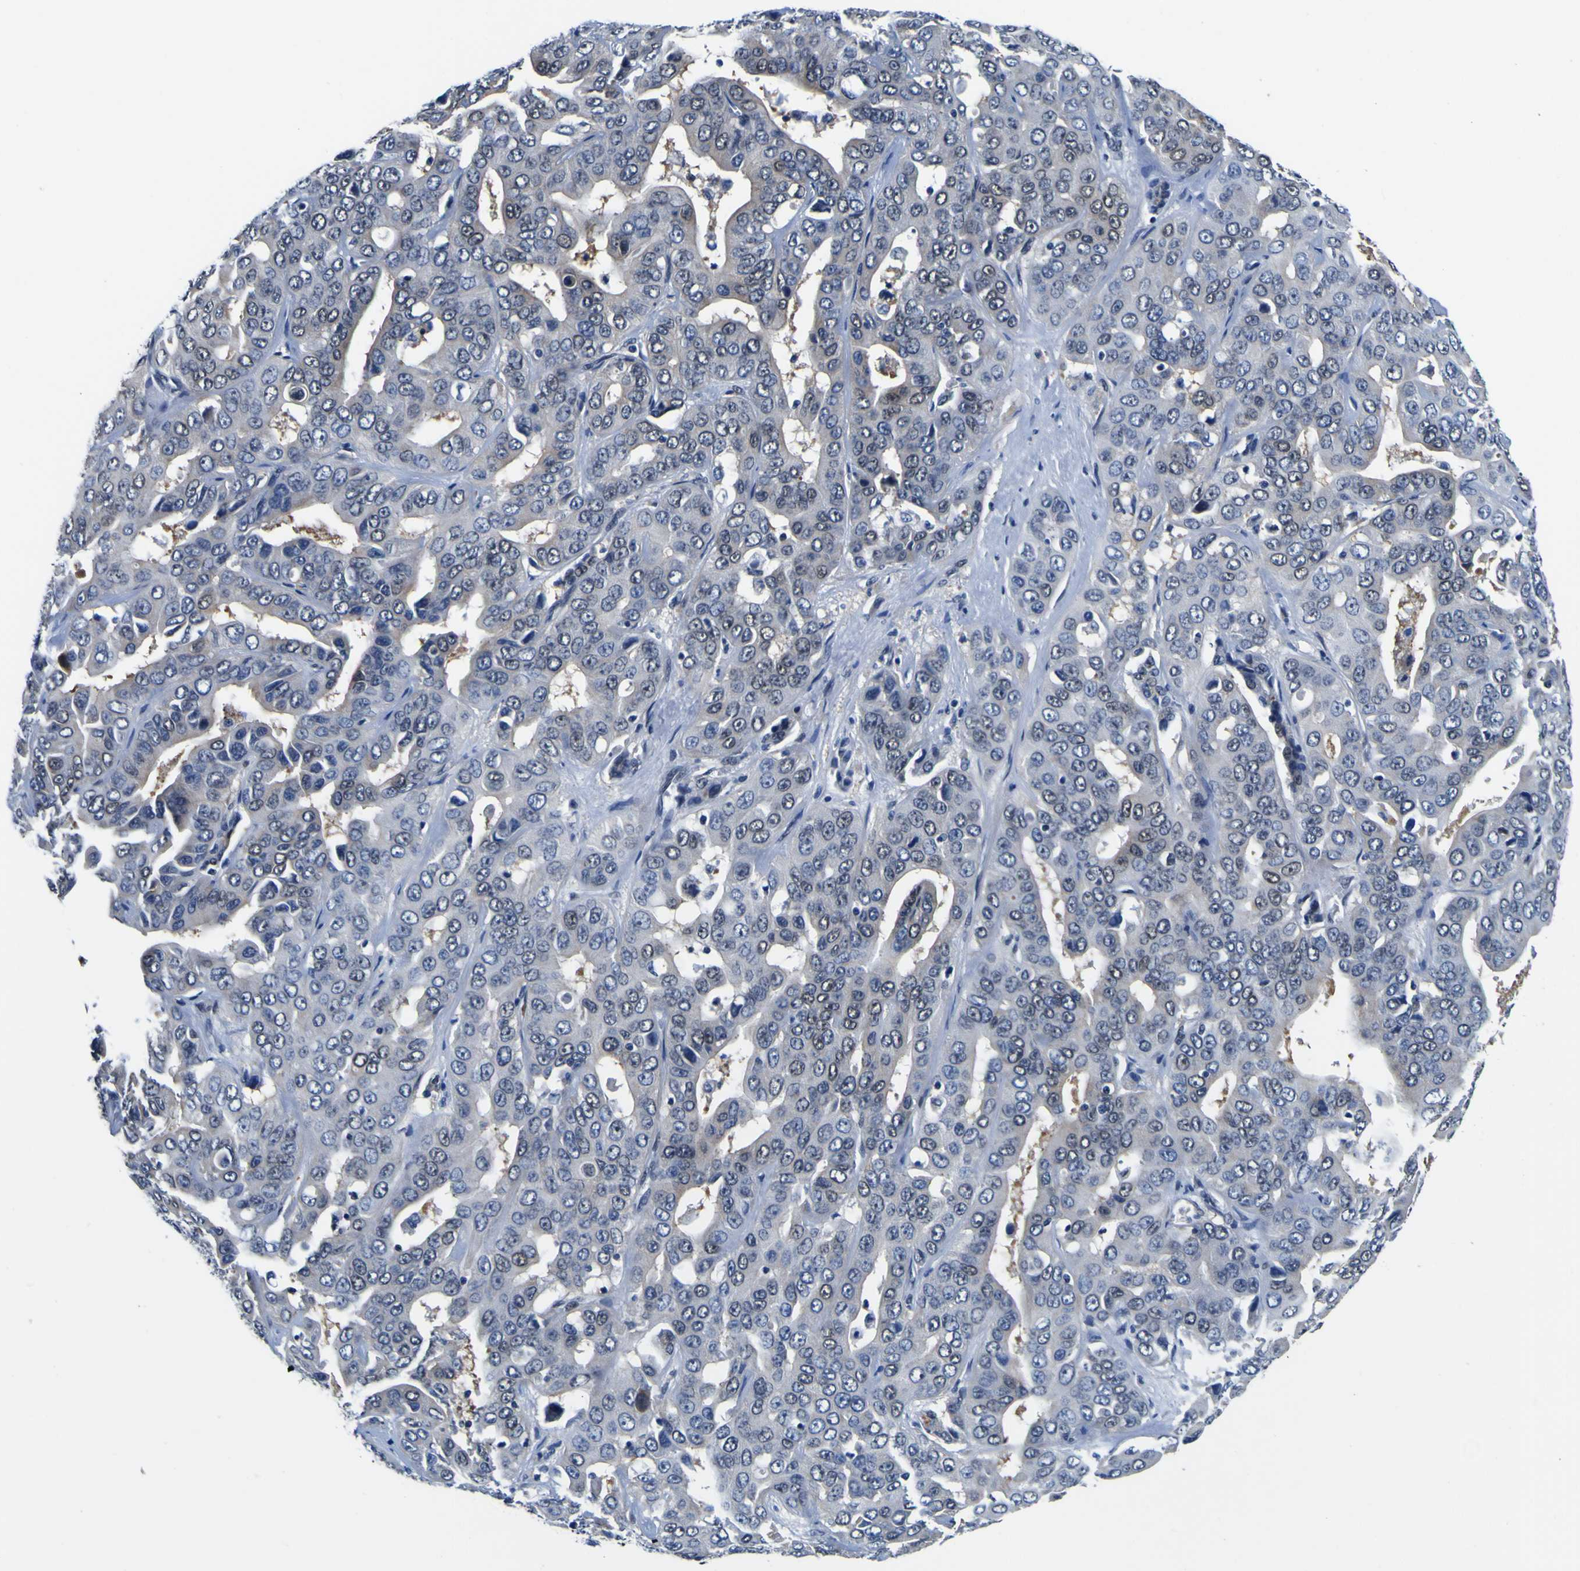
{"staining": {"intensity": "negative", "quantity": "none", "location": "none"}, "tissue": "liver cancer", "cell_type": "Tumor cells", "image_type": "cancer", "snomed": [{"axis": "morphology", "description": "Cholangiocarcinoma"}, {"axis": "topography", "description": "Liver"}], "caption": "This is an immunohistochemistry (IHC) image of human cholangiocarcinoma (liver). There is no positivity in tumor cells.", "gene": "CUL4B", "patient": {"sex": "female", "age": 52}}